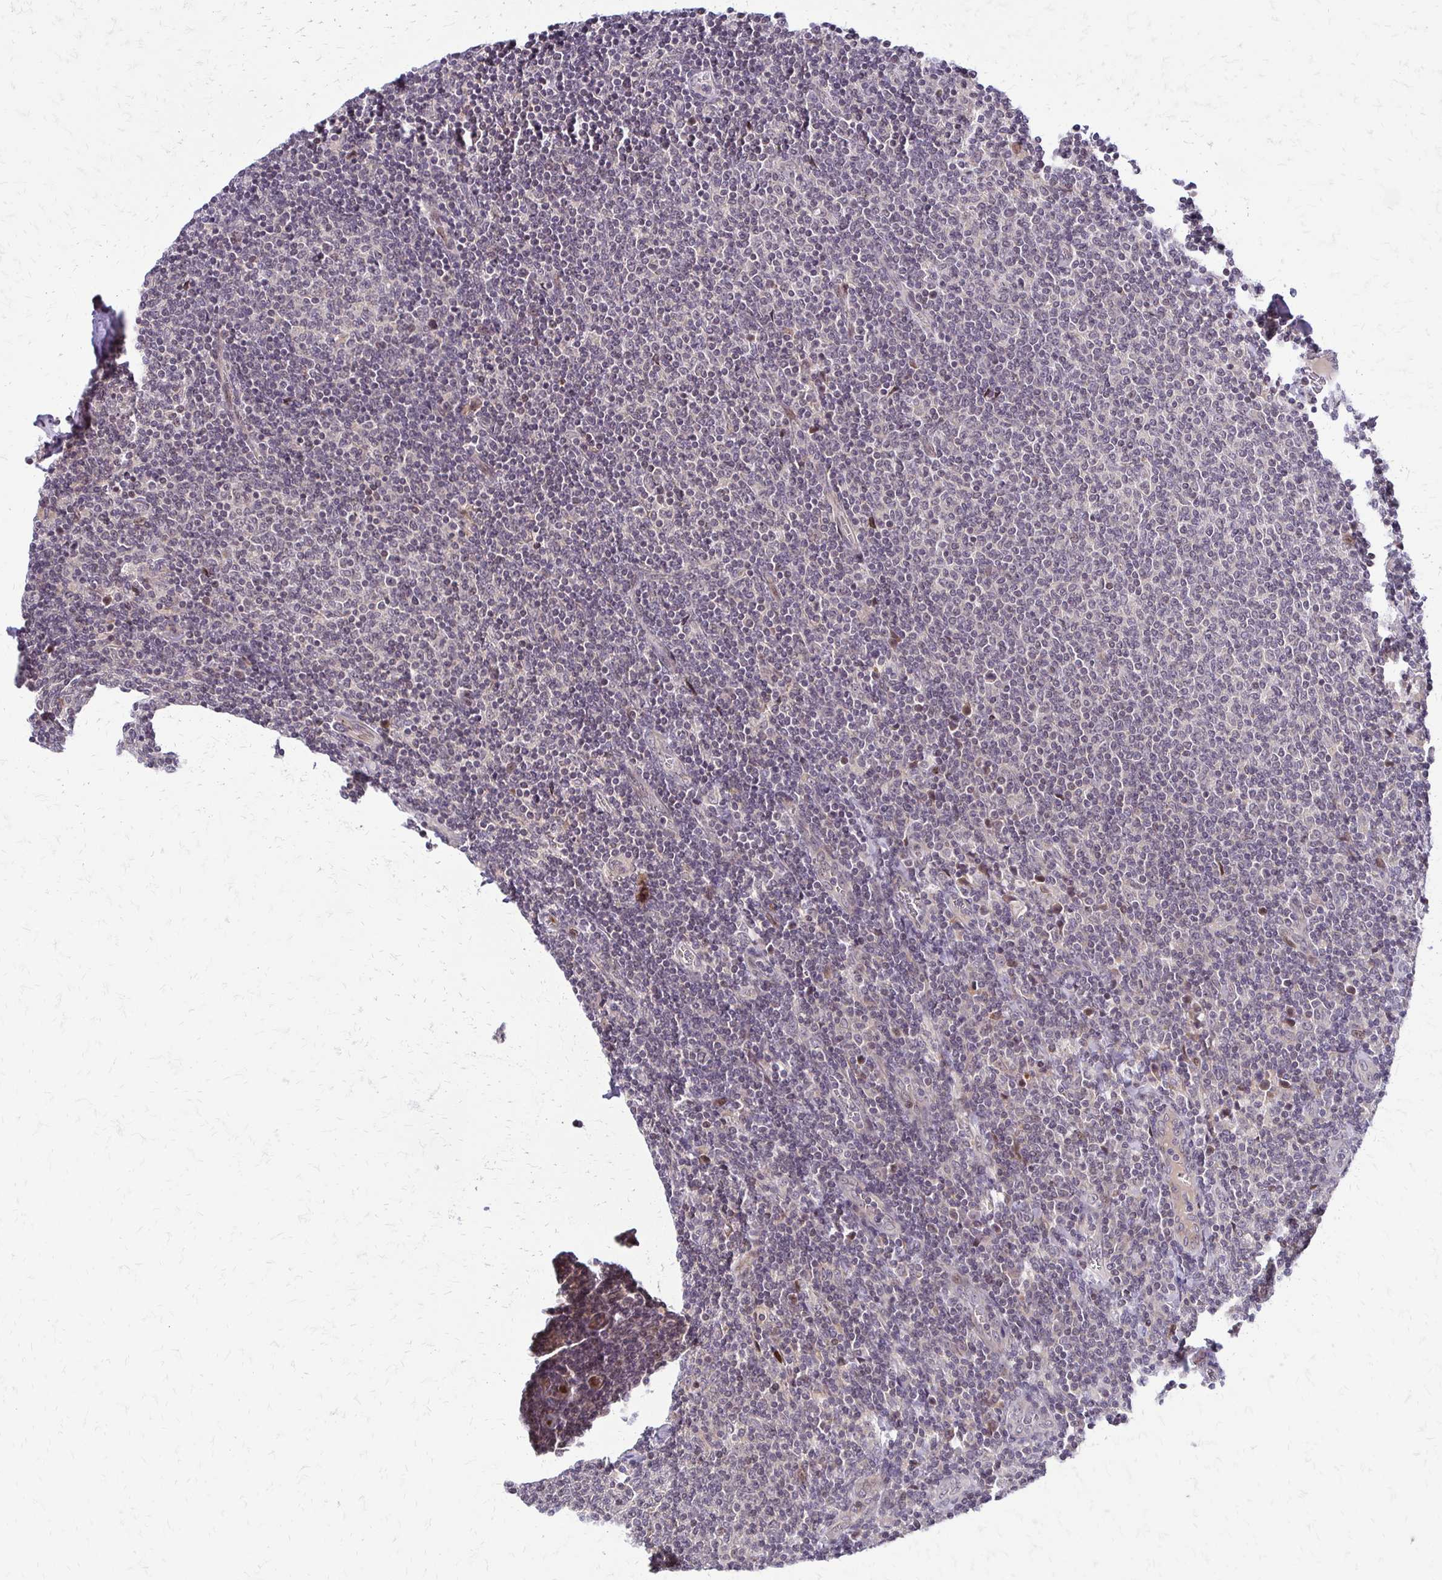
{"staining": {"intensity": "negative", "quantity": "none", "location": "none"}, "tissue": "lymphoma", "cell_type": "Tumor cells", "image_type": "cancer", "snomed": [{"axis": "morphology", "description": "Malignant lymphoma, non-Hodgkin's type, Low grade"}, {"axis": "topography", "description": "Lymph node"}], "caption": "Immunohistochemical staining of lymphoma demonstrates no significant positivity in tumor cells.", "gene": "TRIR", "patient": {"sex": "male", "age": 52}}